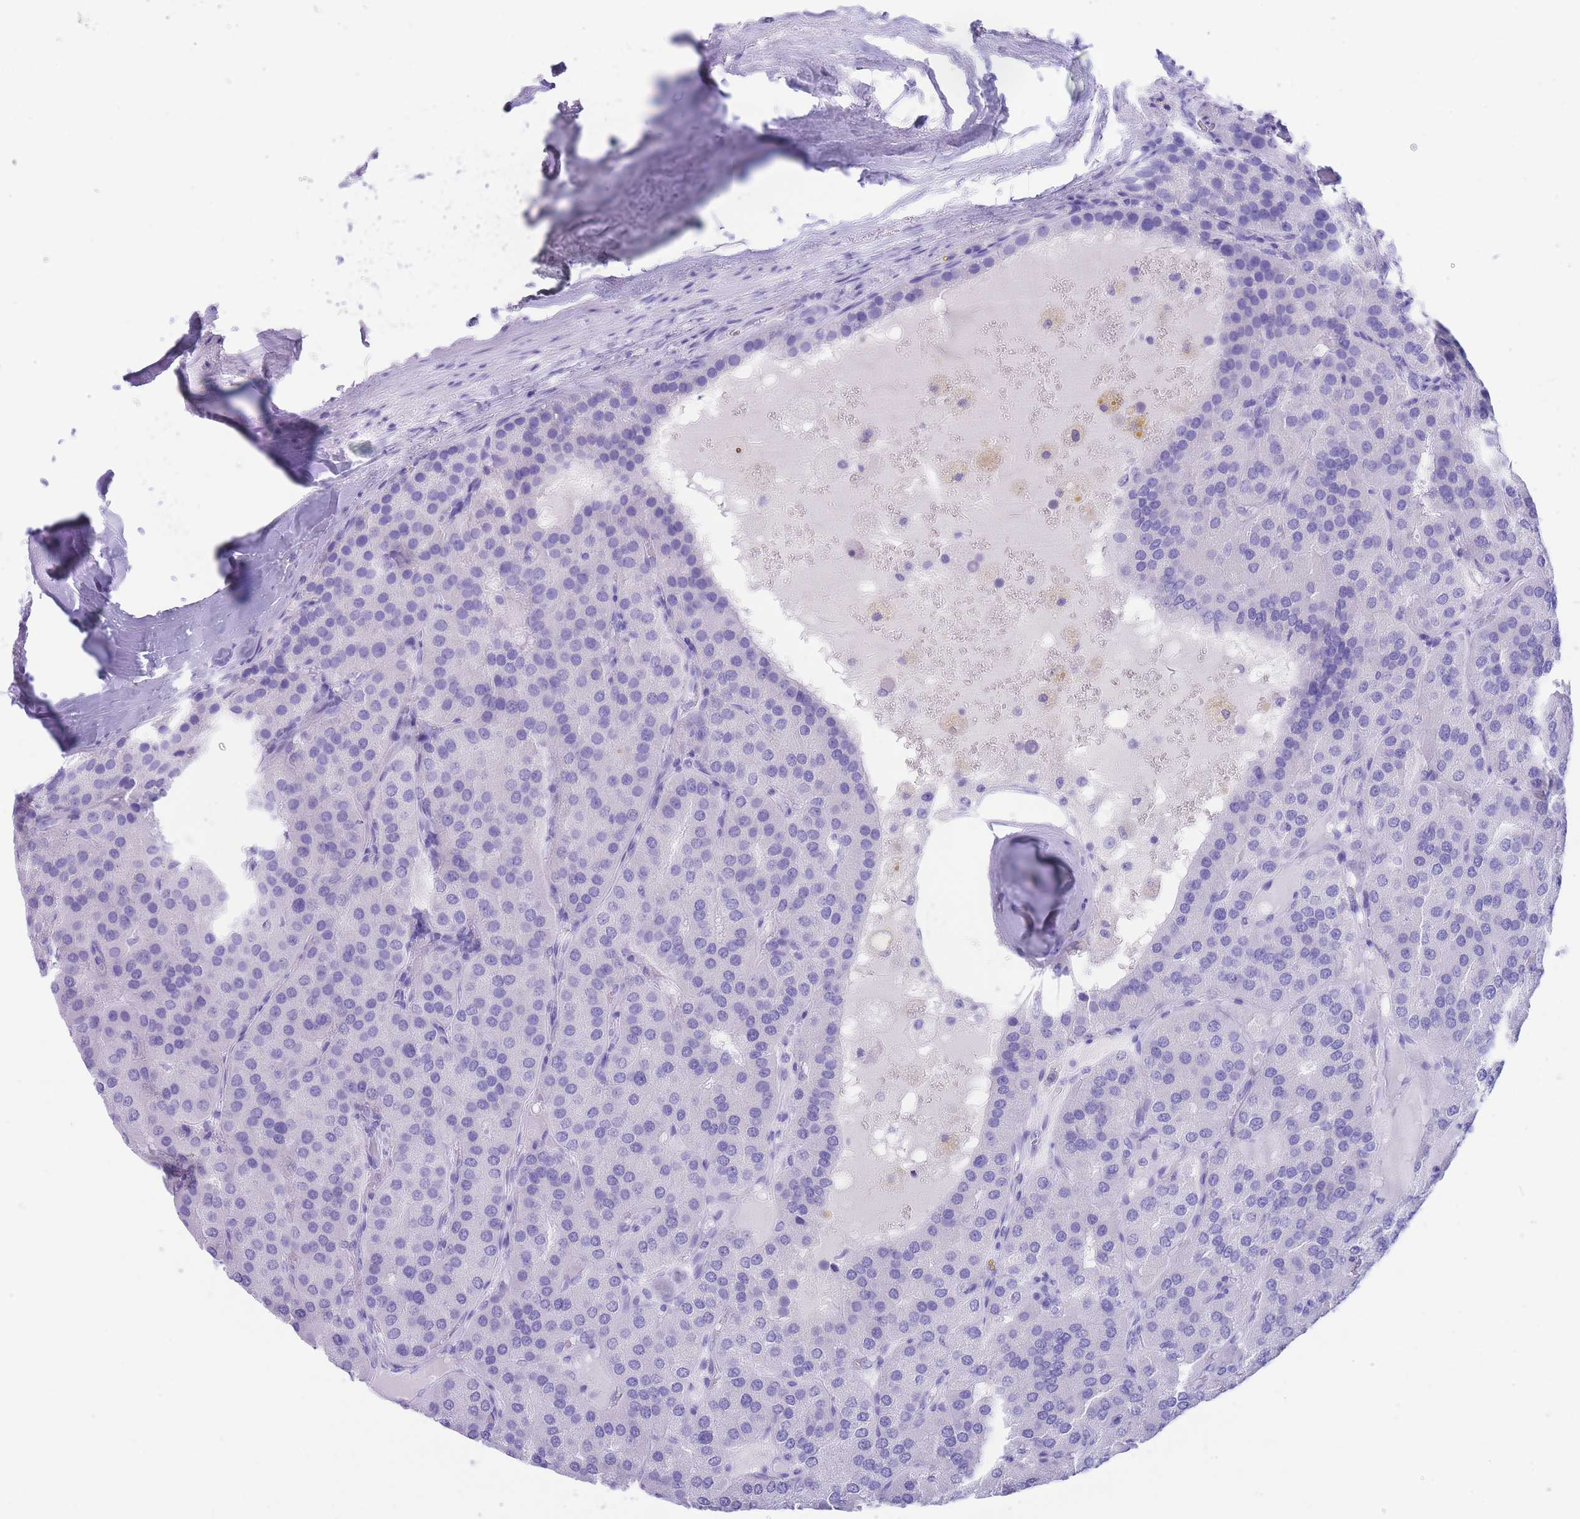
{"staining": {"intensity": "negative", "quantity": "none", "location": "none"}, "tissue": "parathyroid gland", "cell_type": "Glandular cells", "image_type": "normal", "snomed": [{"axis": "morphology", "description": "Normal tissue, NOS"}, {"axis": "morphology", "description": "Adenoma, NOS"}, {"axis": "topography", "description": "Parathyroid gland"}], "caption": "A histopathology image of parathyroid gland stained for a protein demonstrates no brown staining in glandular cells.", "gene": "SLCO1B1", "patient": {"sex": "female", "age": 86}}